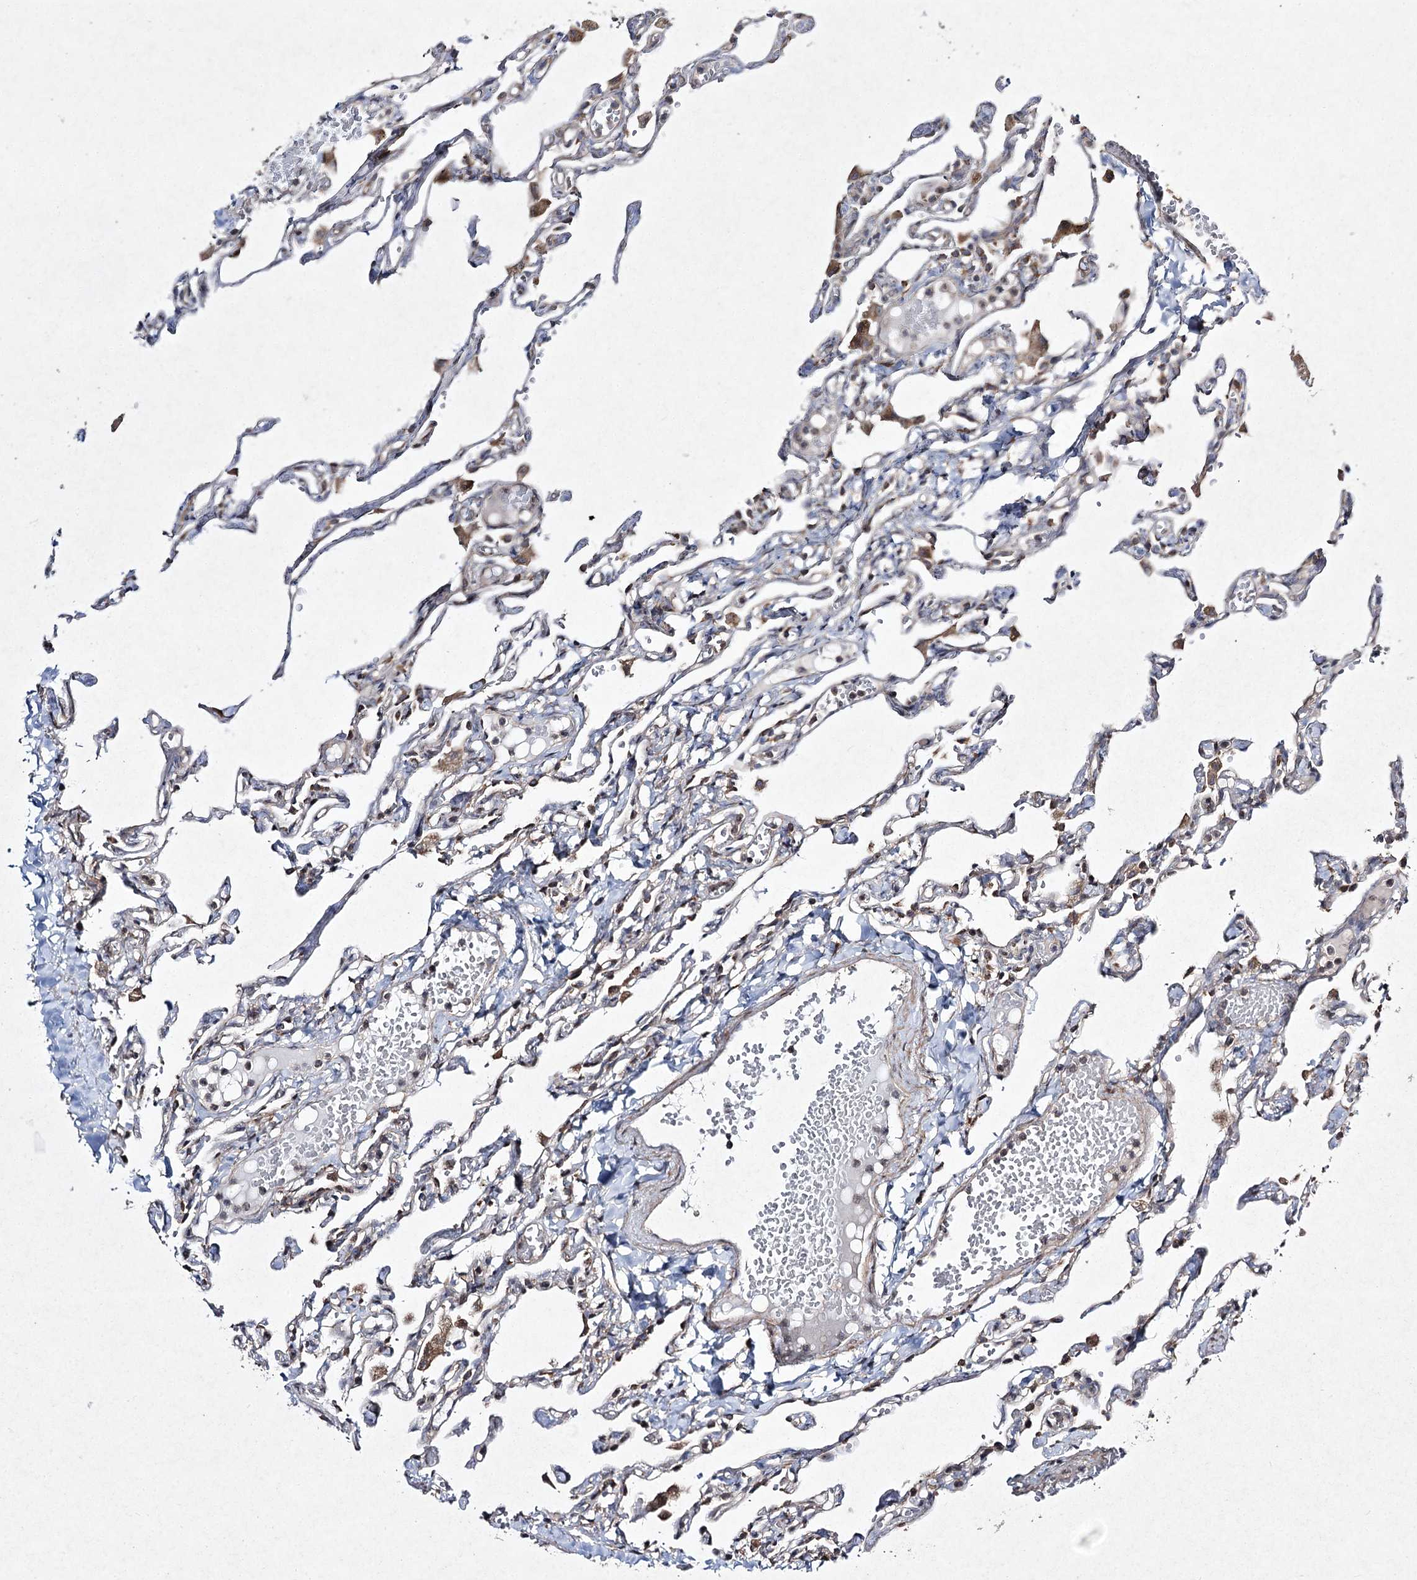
{"staining": {"intensity": "moderate", "quantity": "<25%", "location": "cytoplasmic/membranous"}, "tissue": "lung", "cell_type": "Alveolar cells", "image_type": "normal", "snomed": [{"axis": "morphology", "description": "Normal tissue, NOS"}, {"axis": "topography", "description": "Lung"}], "caption": "Immunohistochemical staining of unremarkable human lung displays moderate cytoplasmic/membranous protein staining in approximately <25% of alveolar cells.", "gene": "FANCL", "patient": {"sex": "male", "age": 21}}